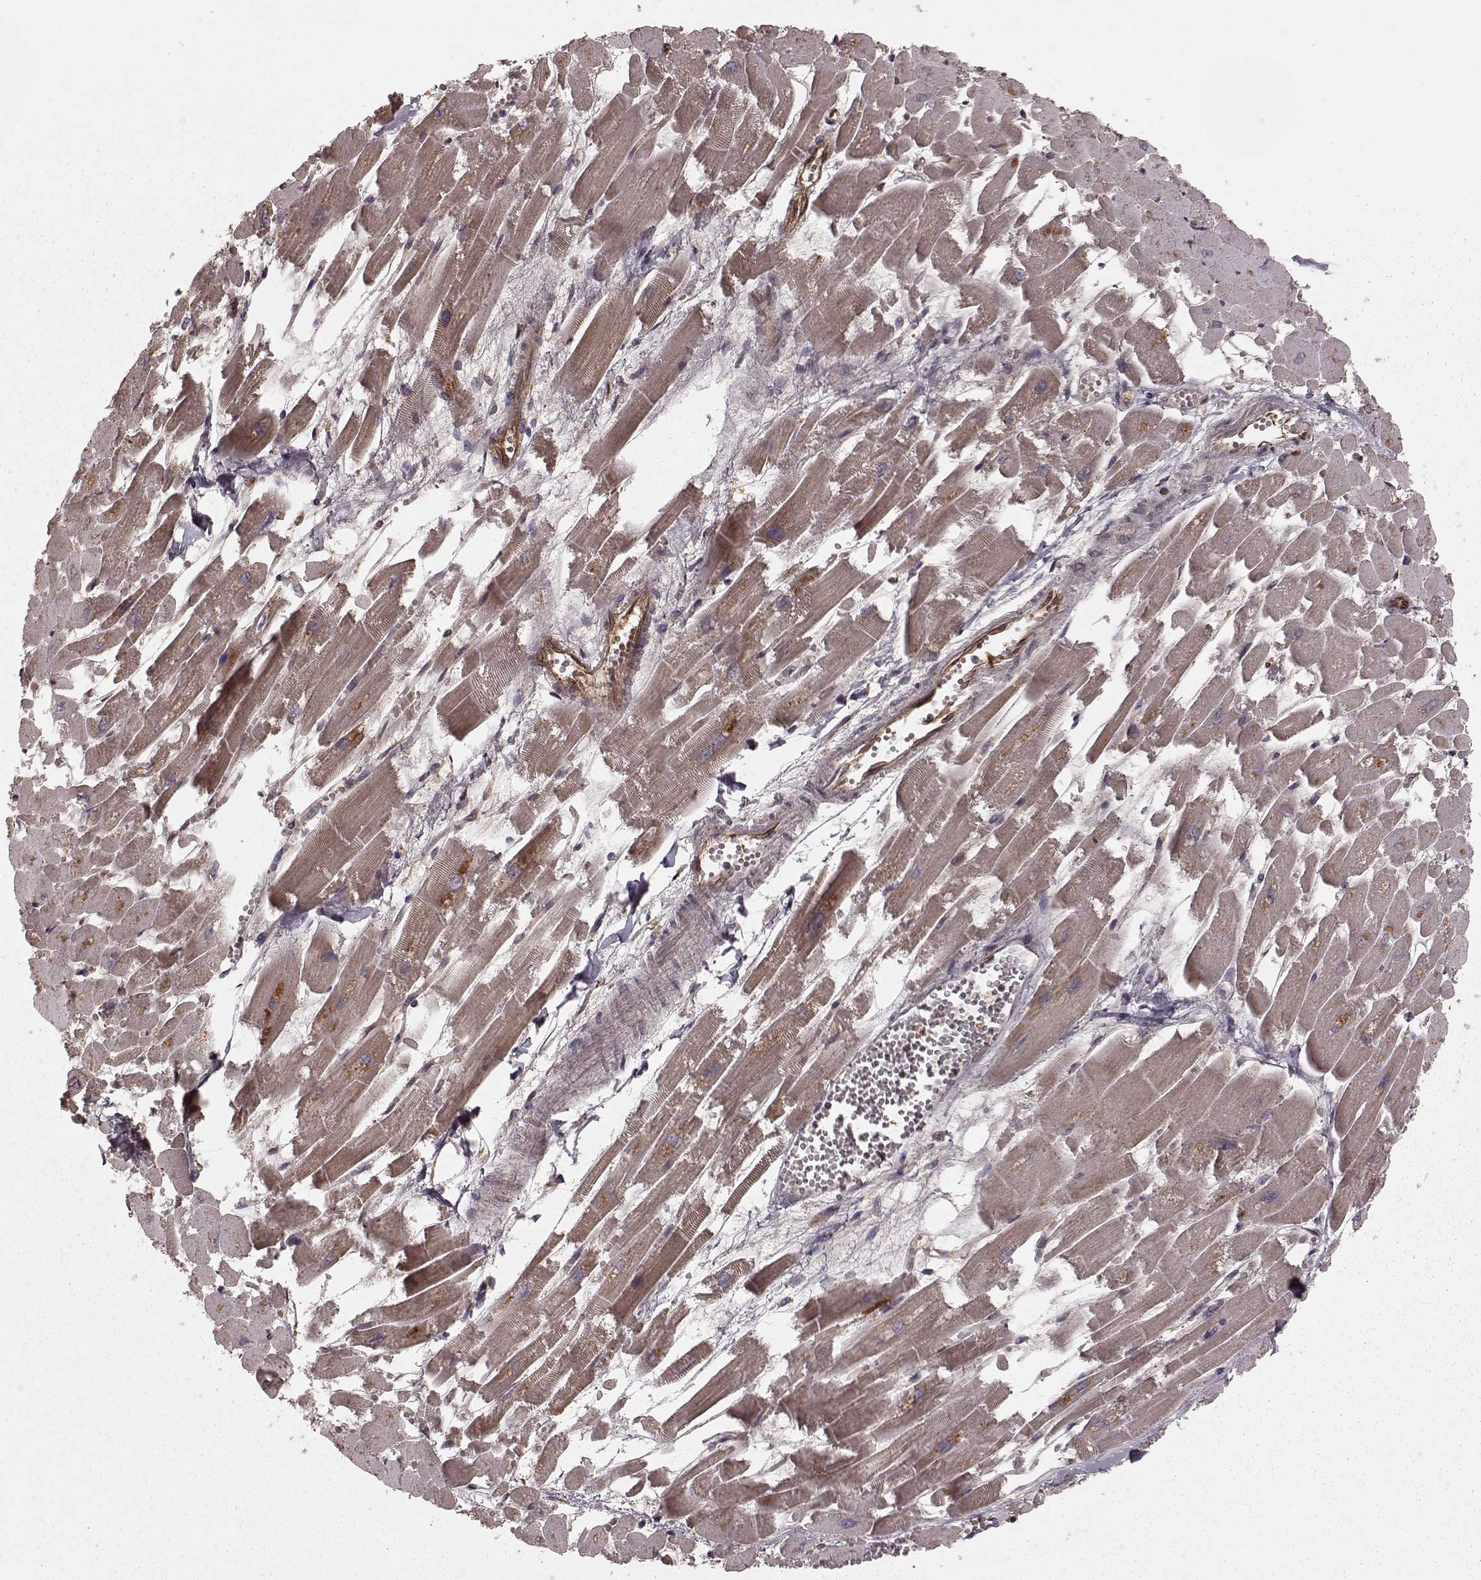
{"staining": {"intensity": "moderate", "quantity": "25%-75%", "location": "cytoplasmic/membranous"}, "tissue": "heart muscle", "cell_type": "Cardiomyocytes", "image_type": "normal", "snomed": [{"axis": "morphology", "description": "Normal tissue, NOS"}, {"axis": "topography", "description": "Heart"}], "caption": "High-power microscopy captured an immunohistochemistry (IHC) micrograph of benign heart muscle, revealing moderate cytoplasmic/membranous positivity in approximately 25%-75% of cardiomyocytes.", "gene": "AGPAT1", "patient": {"sex": "female", "age": 52}}